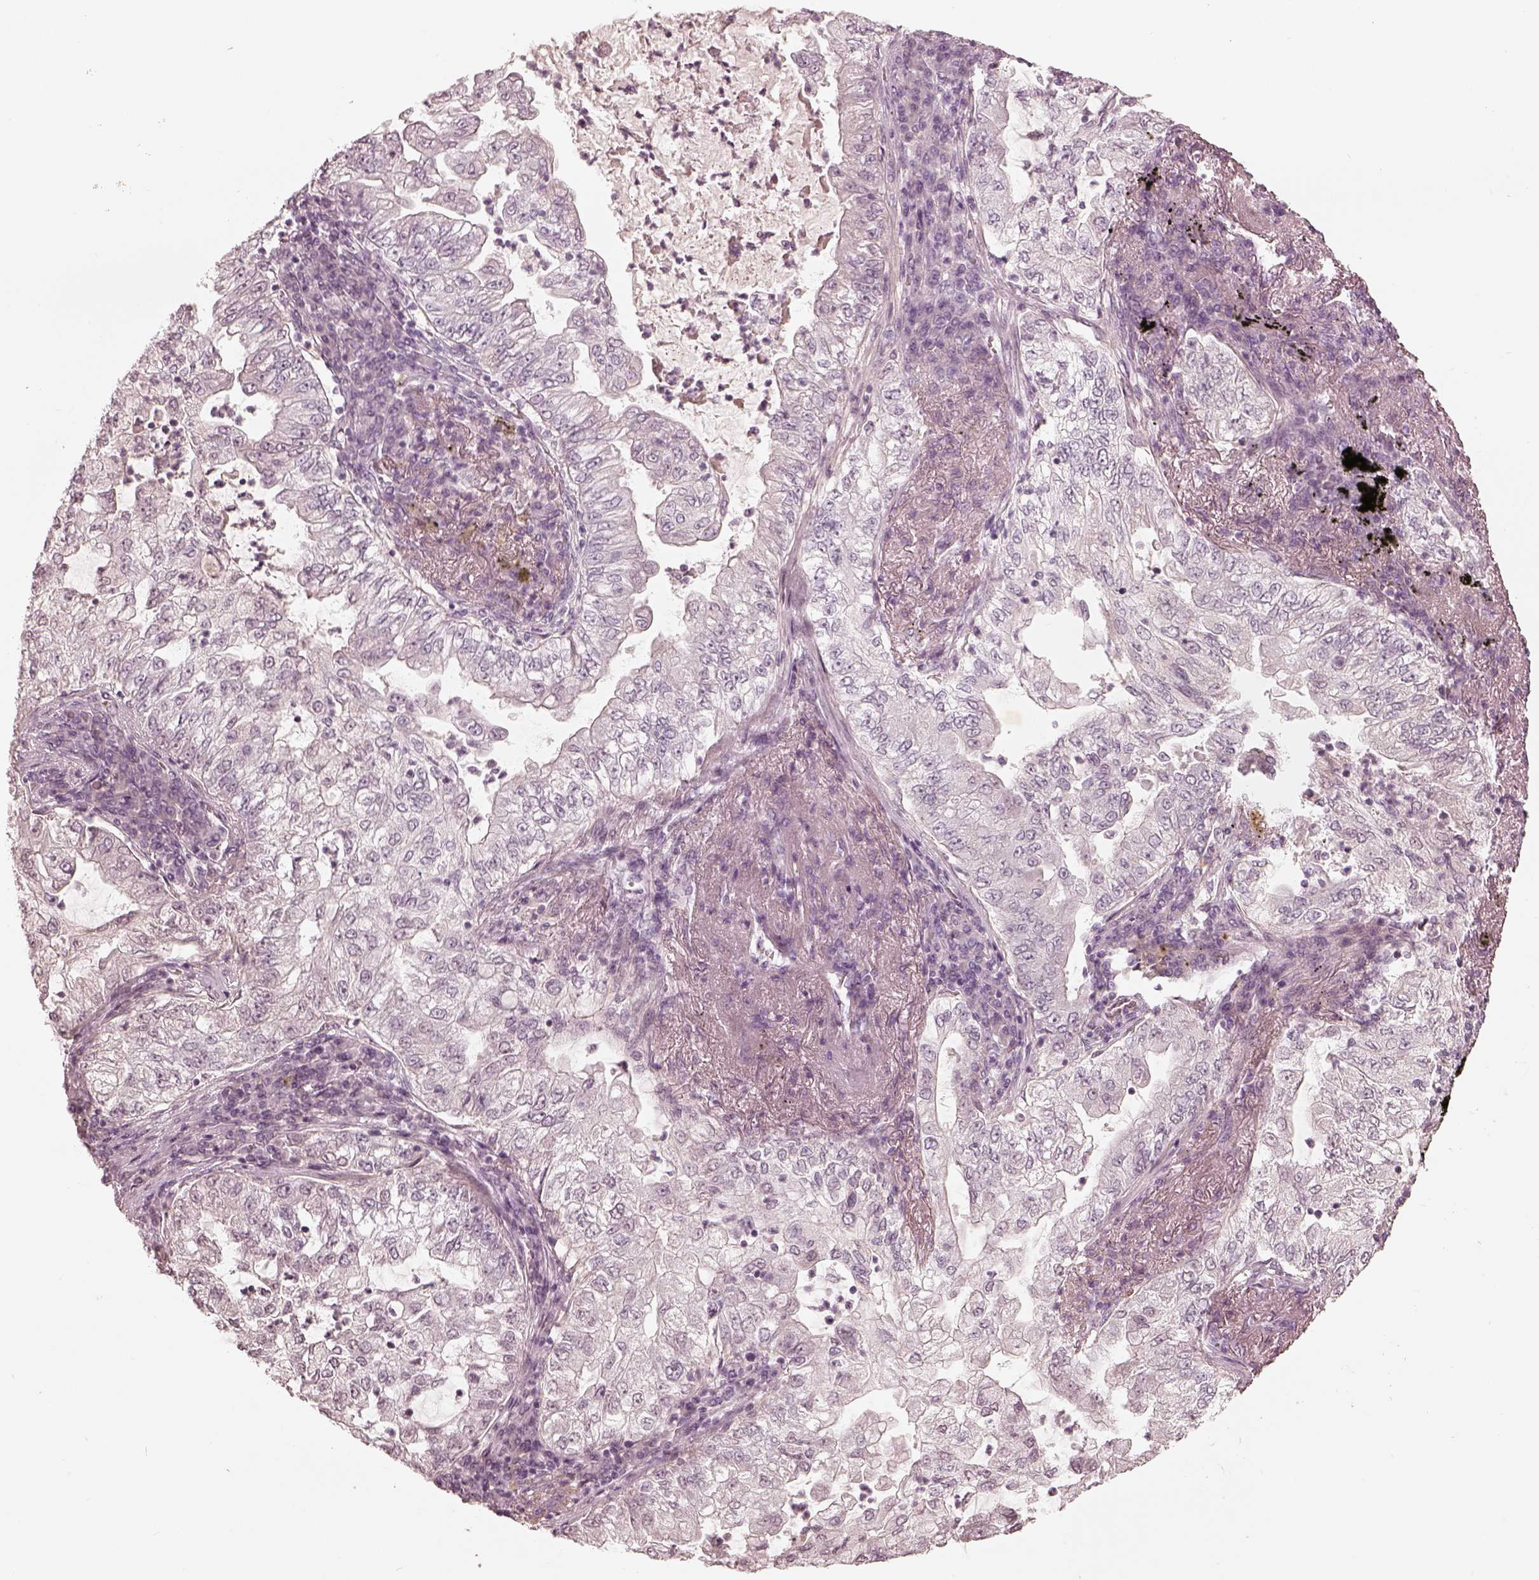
{"staining": {"intensity": "negative", "quantity": "none", "location": "none"}, "tissue": "lung cancer", "cell_type": "Tumor cells", "image_type": "cancer", "snomed": [{"axis": "morphology", "description": "Adenocarcinoma, NOS"}, {"axis": "topography", "description": "Lung"}], "caption": "Lung adenocarcinoma stained for a protein using IHC exhibits no staining tumor cells.", "gene": "ADRB3", "patient": {"sex": "female", "age": 73}}